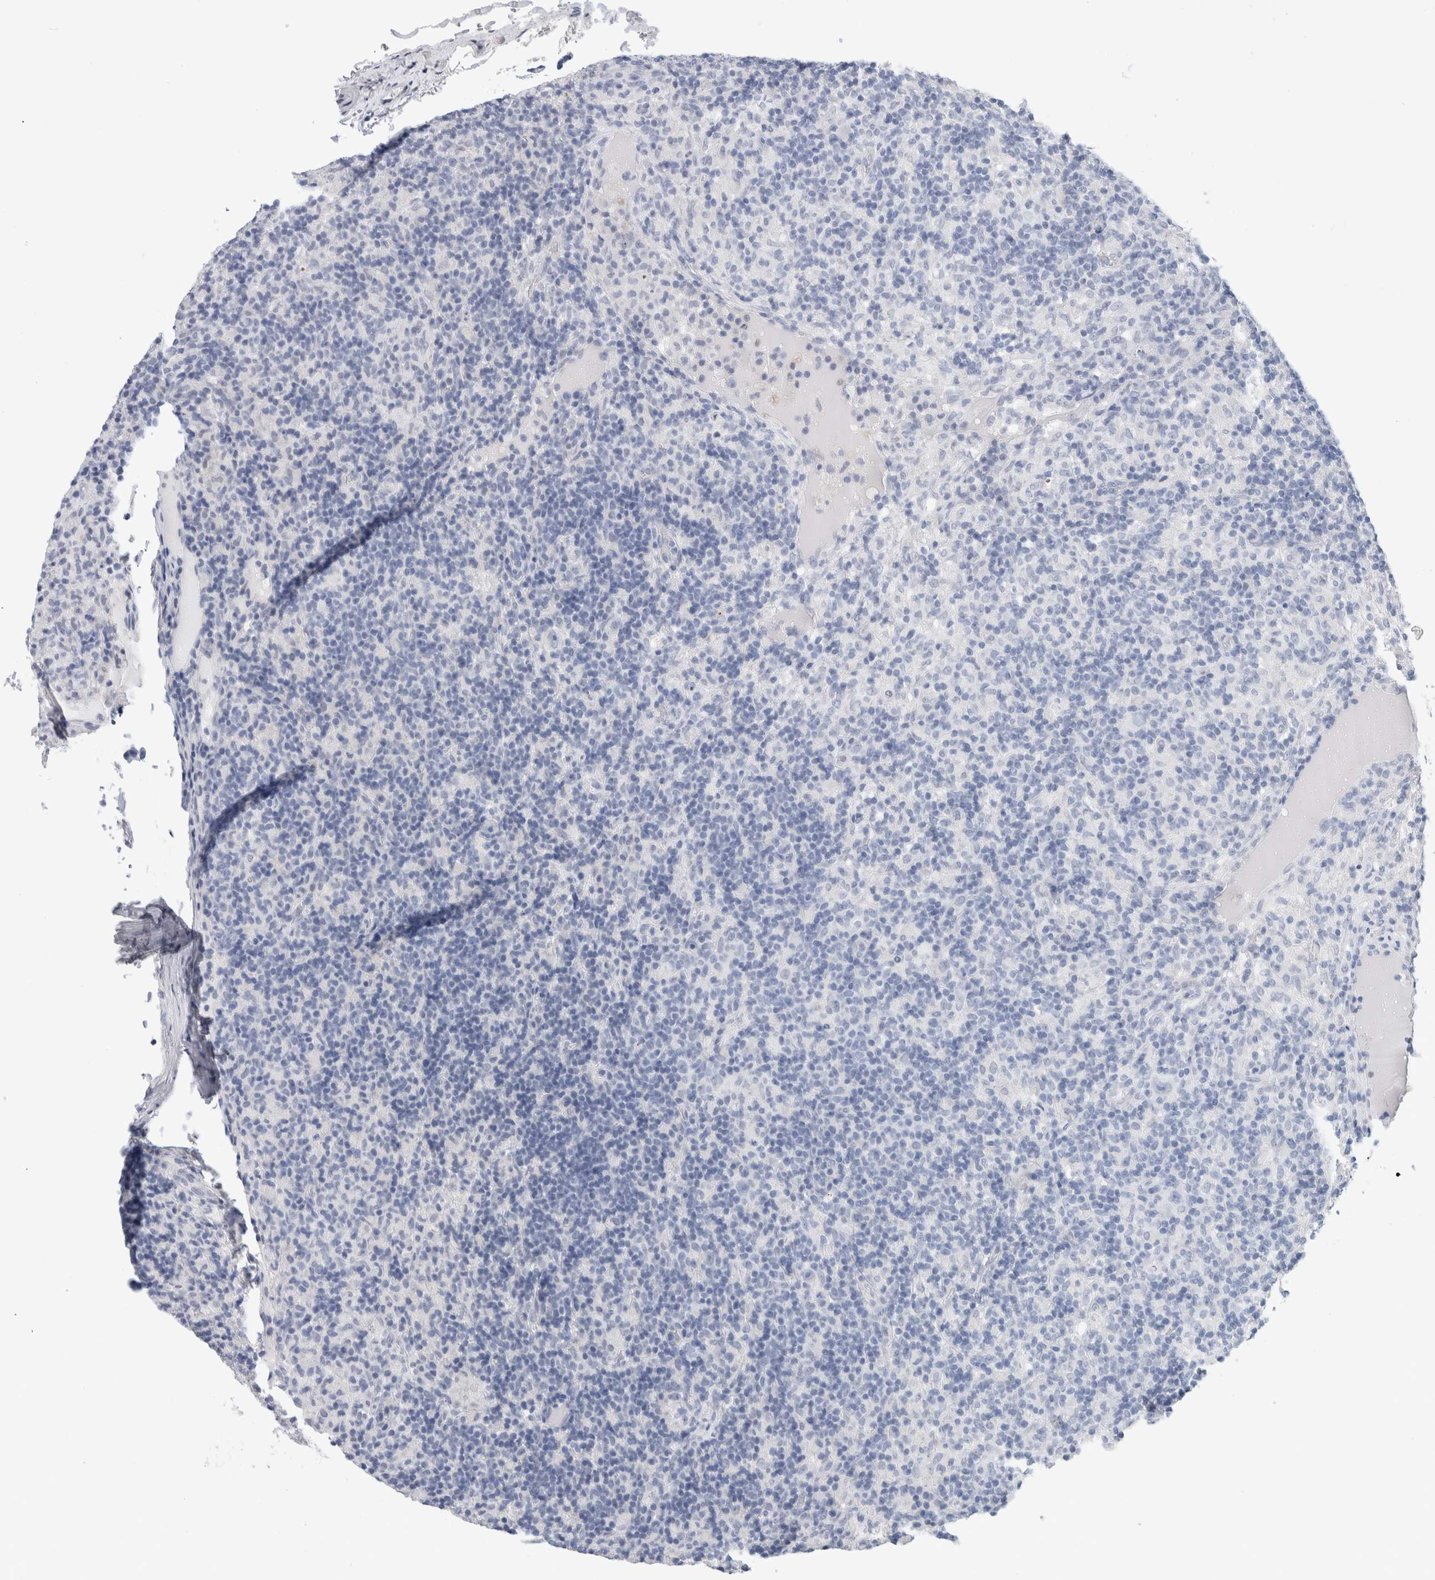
{"staining": {"intensity": "negative", "quantity": "none", "location": "none"}, "tissue": "lymphoma", "cell_type": "Tumor cells", "image_type": "cancer", "snomed": [{"axis": "morphology", "description": "Hodgkin's disease, NOS"}, {"axis": "topography", "description": "Lymph node"}], "caption": "An immunohistochemistry (IHC) image of Hodgkin's disease is shown. There is no staining in tumor cells of Hodgkin's disease. (DAB immunohistochemistry with hematoxylin counter stain).", "gene": "SCN2A", "patient": {"sex": "male", "age": 70}}